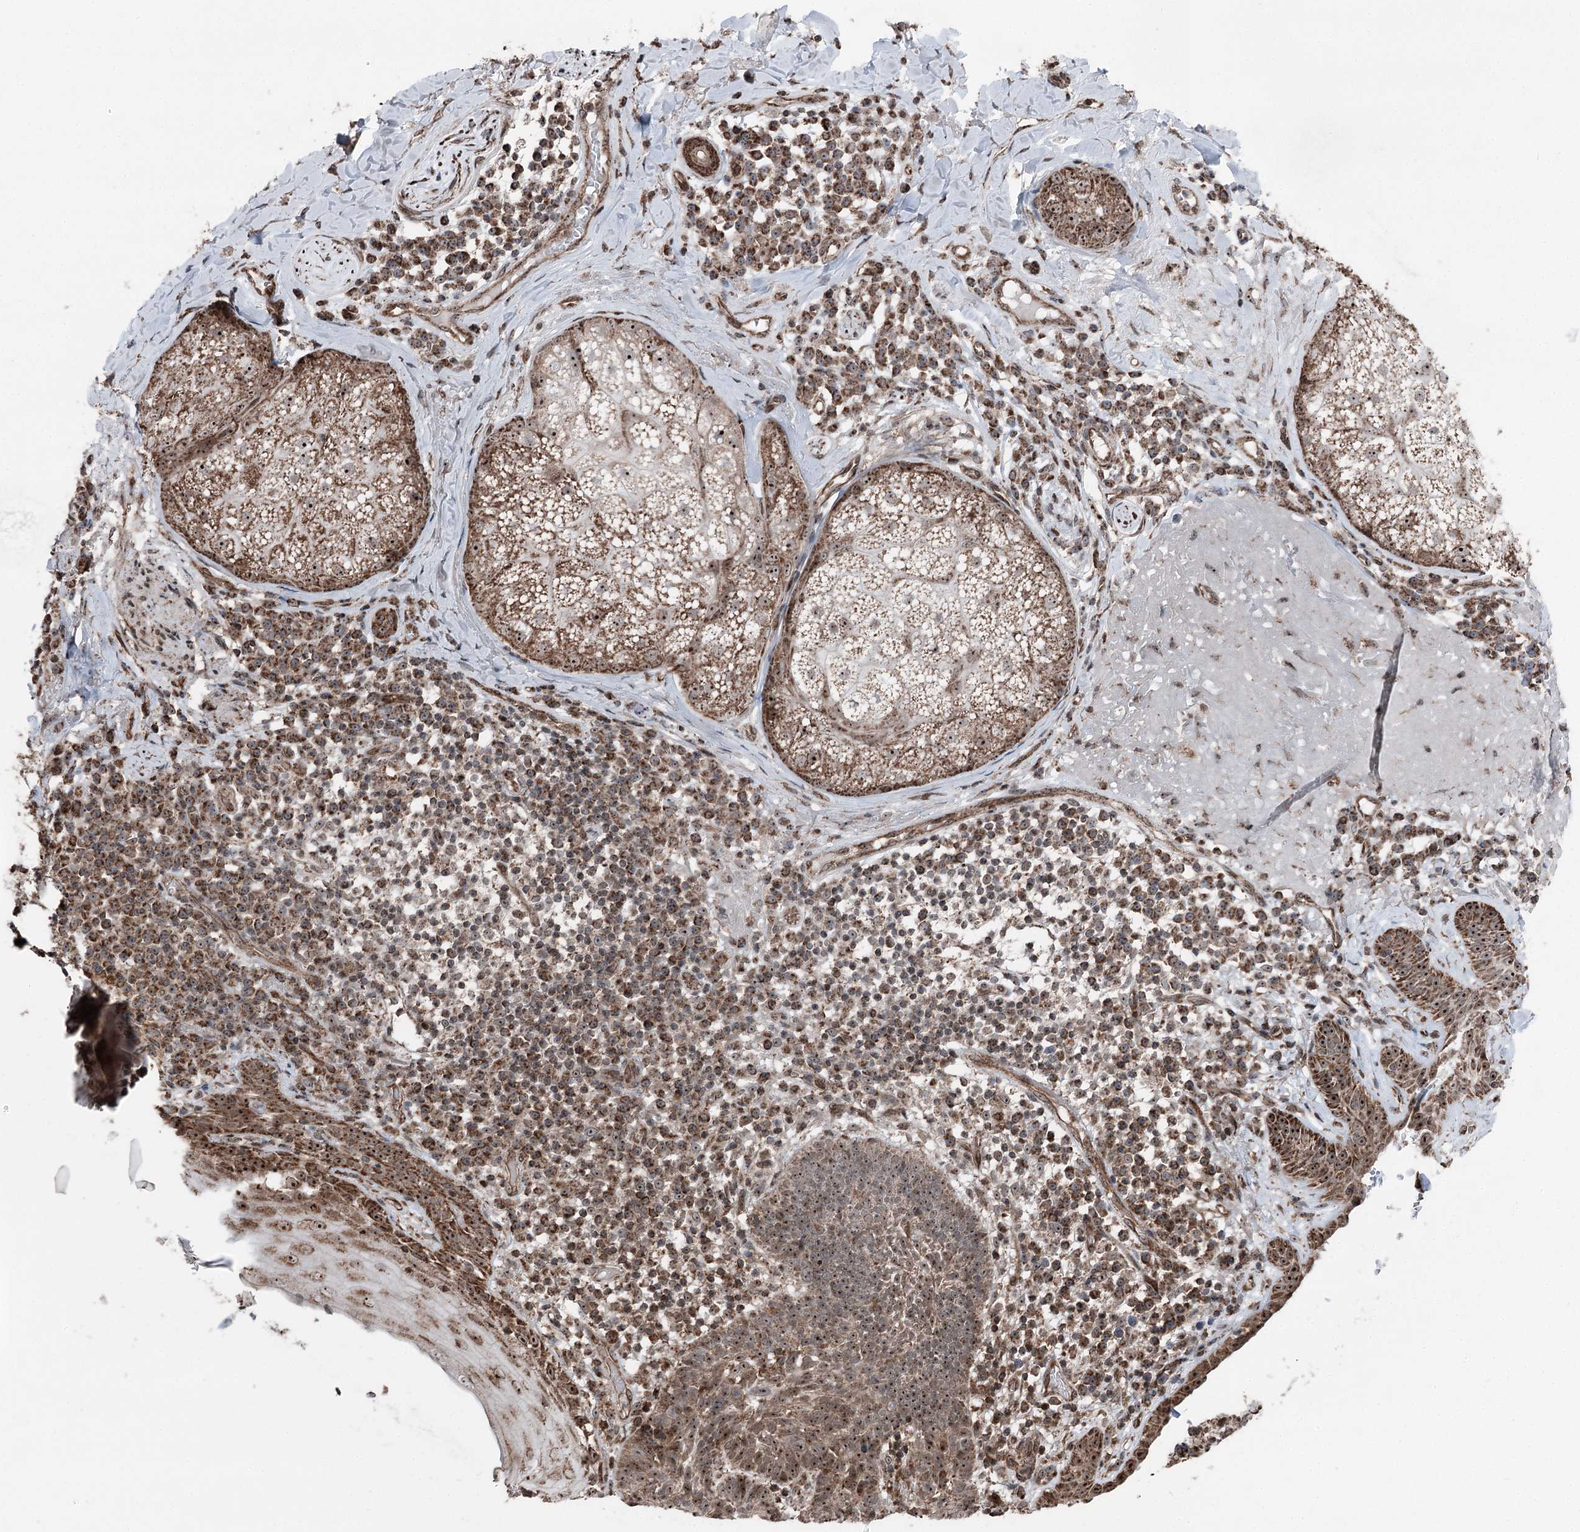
{"staining": {"intensity": "moderate", "quantity": ">75%", "location": "cytoplasmic/membranous,nuclear"}, "tissue": "skin cancer", "cell_type": "Tumor cells", "image_type": "cancer", "snomed": [{"axis": "morphology", "description": "Basal cell carcinoma"}, {"axis": "topography", "description": "Skin"}], "caption": "Immunohistochemistry (IHC) of human skin basal cell carcinoma exhibits medium levels of moderate cytoplasmic/membranous and nuclear positivity in about >75% of tumor cells. (brown staining indicates protein expression, while blue staining denotes nuclei).", "gene": "STEEP1", "patient": {"sex": "male", "age": 88}}